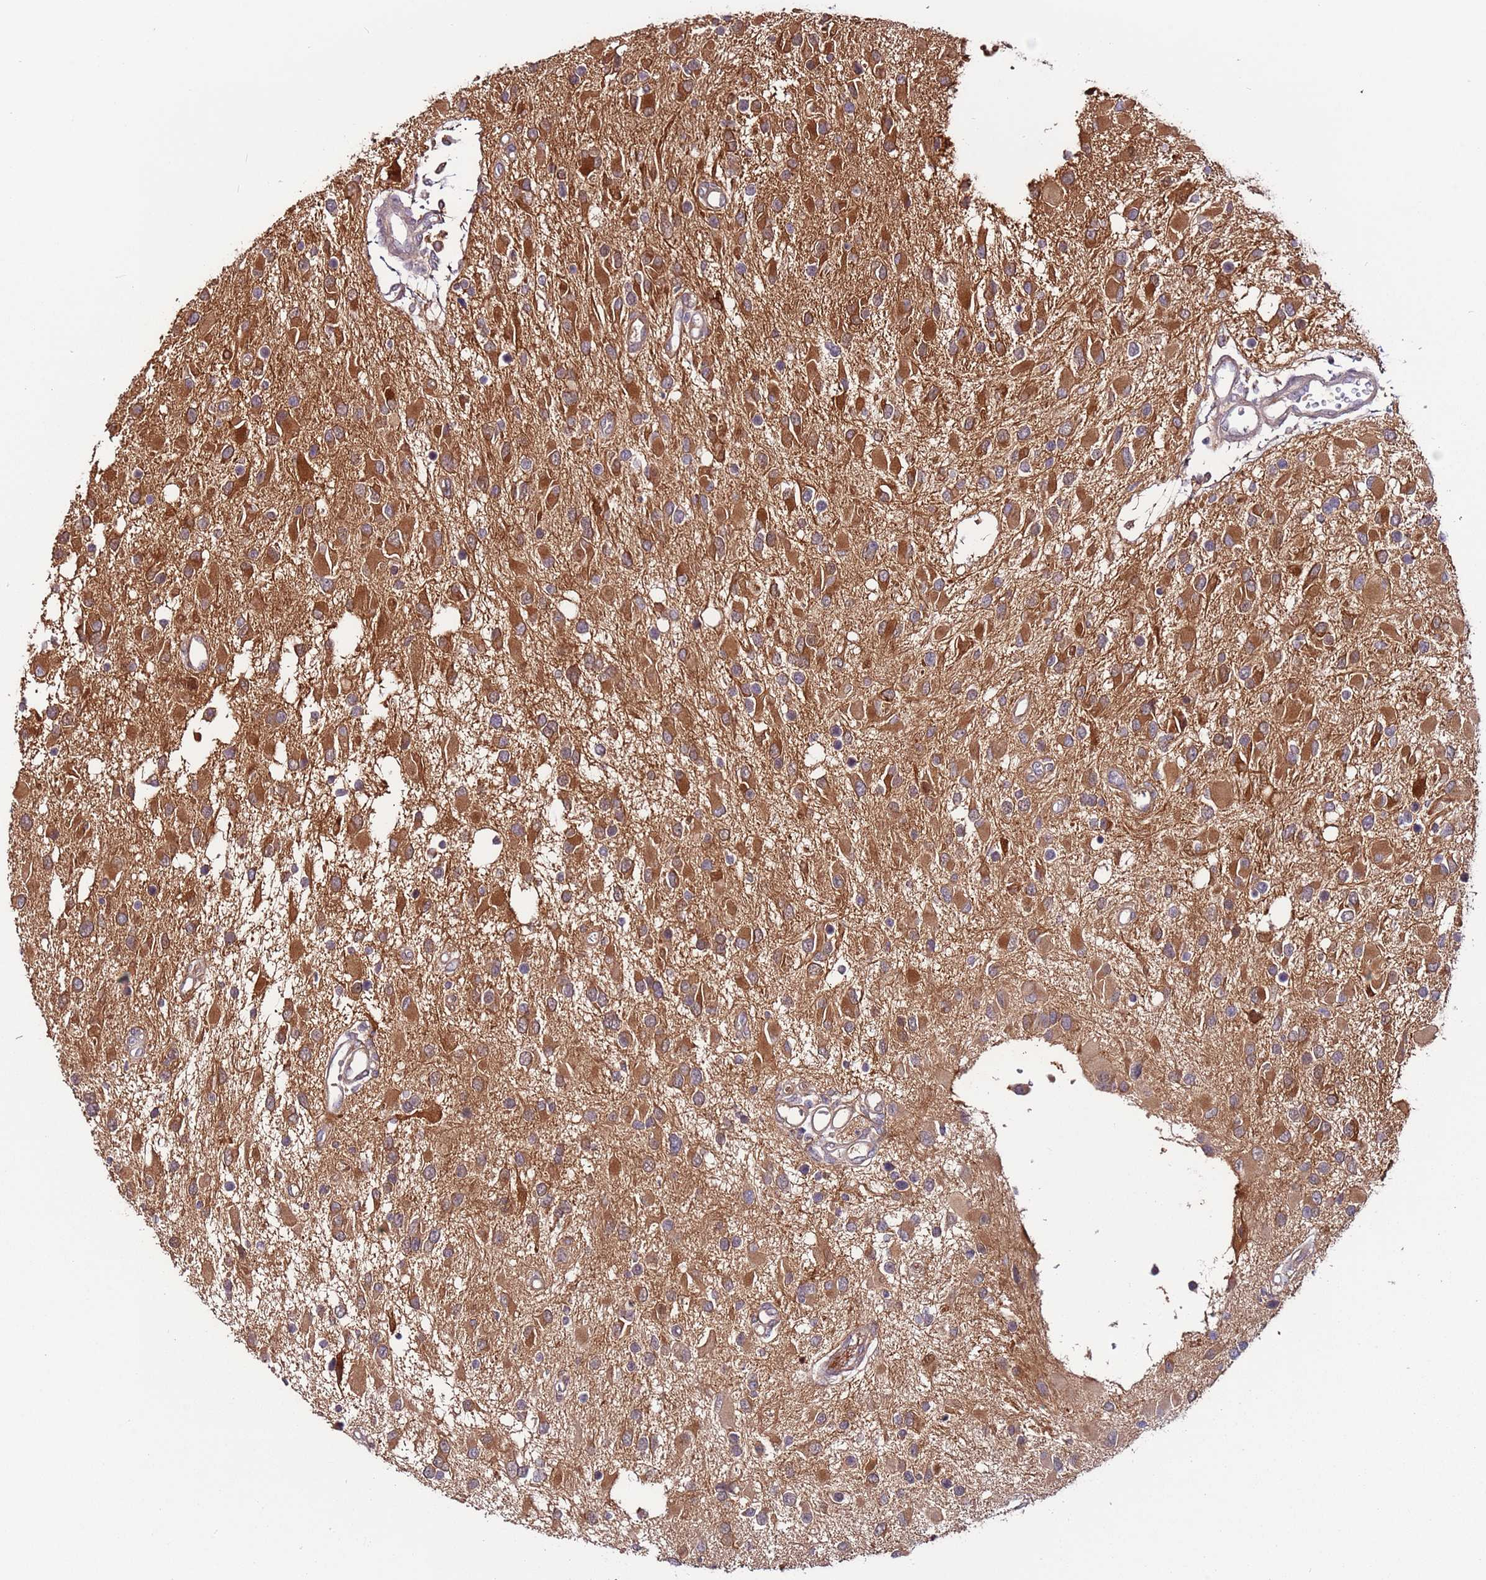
{"staining": {"intensity": "moderate", "quantity": ">75%", "location": "cytoplasmic/membranous"}, "tissue": "glioma", "cell_type": "Tumor cells", "image_type": "cancer", "snomed": [{"axis": "morphology", "description": "Glioma, malignant, High grade"}, {"axis": "topography", "description": "Brain"}], "caption": "Immunohistochemistry (IHC) photomicrograph of neoplastic tissue: glioma stained using immunohistochemistry (IHC) reveals medium levels of moderate protein expression localized specifically in the cytoplasmic/membranous of tumor cells, appearing as a cytoplasmic/membranous brown color.", "gene": "MTG2", "patient": {"sex": "male", "age": 53}}